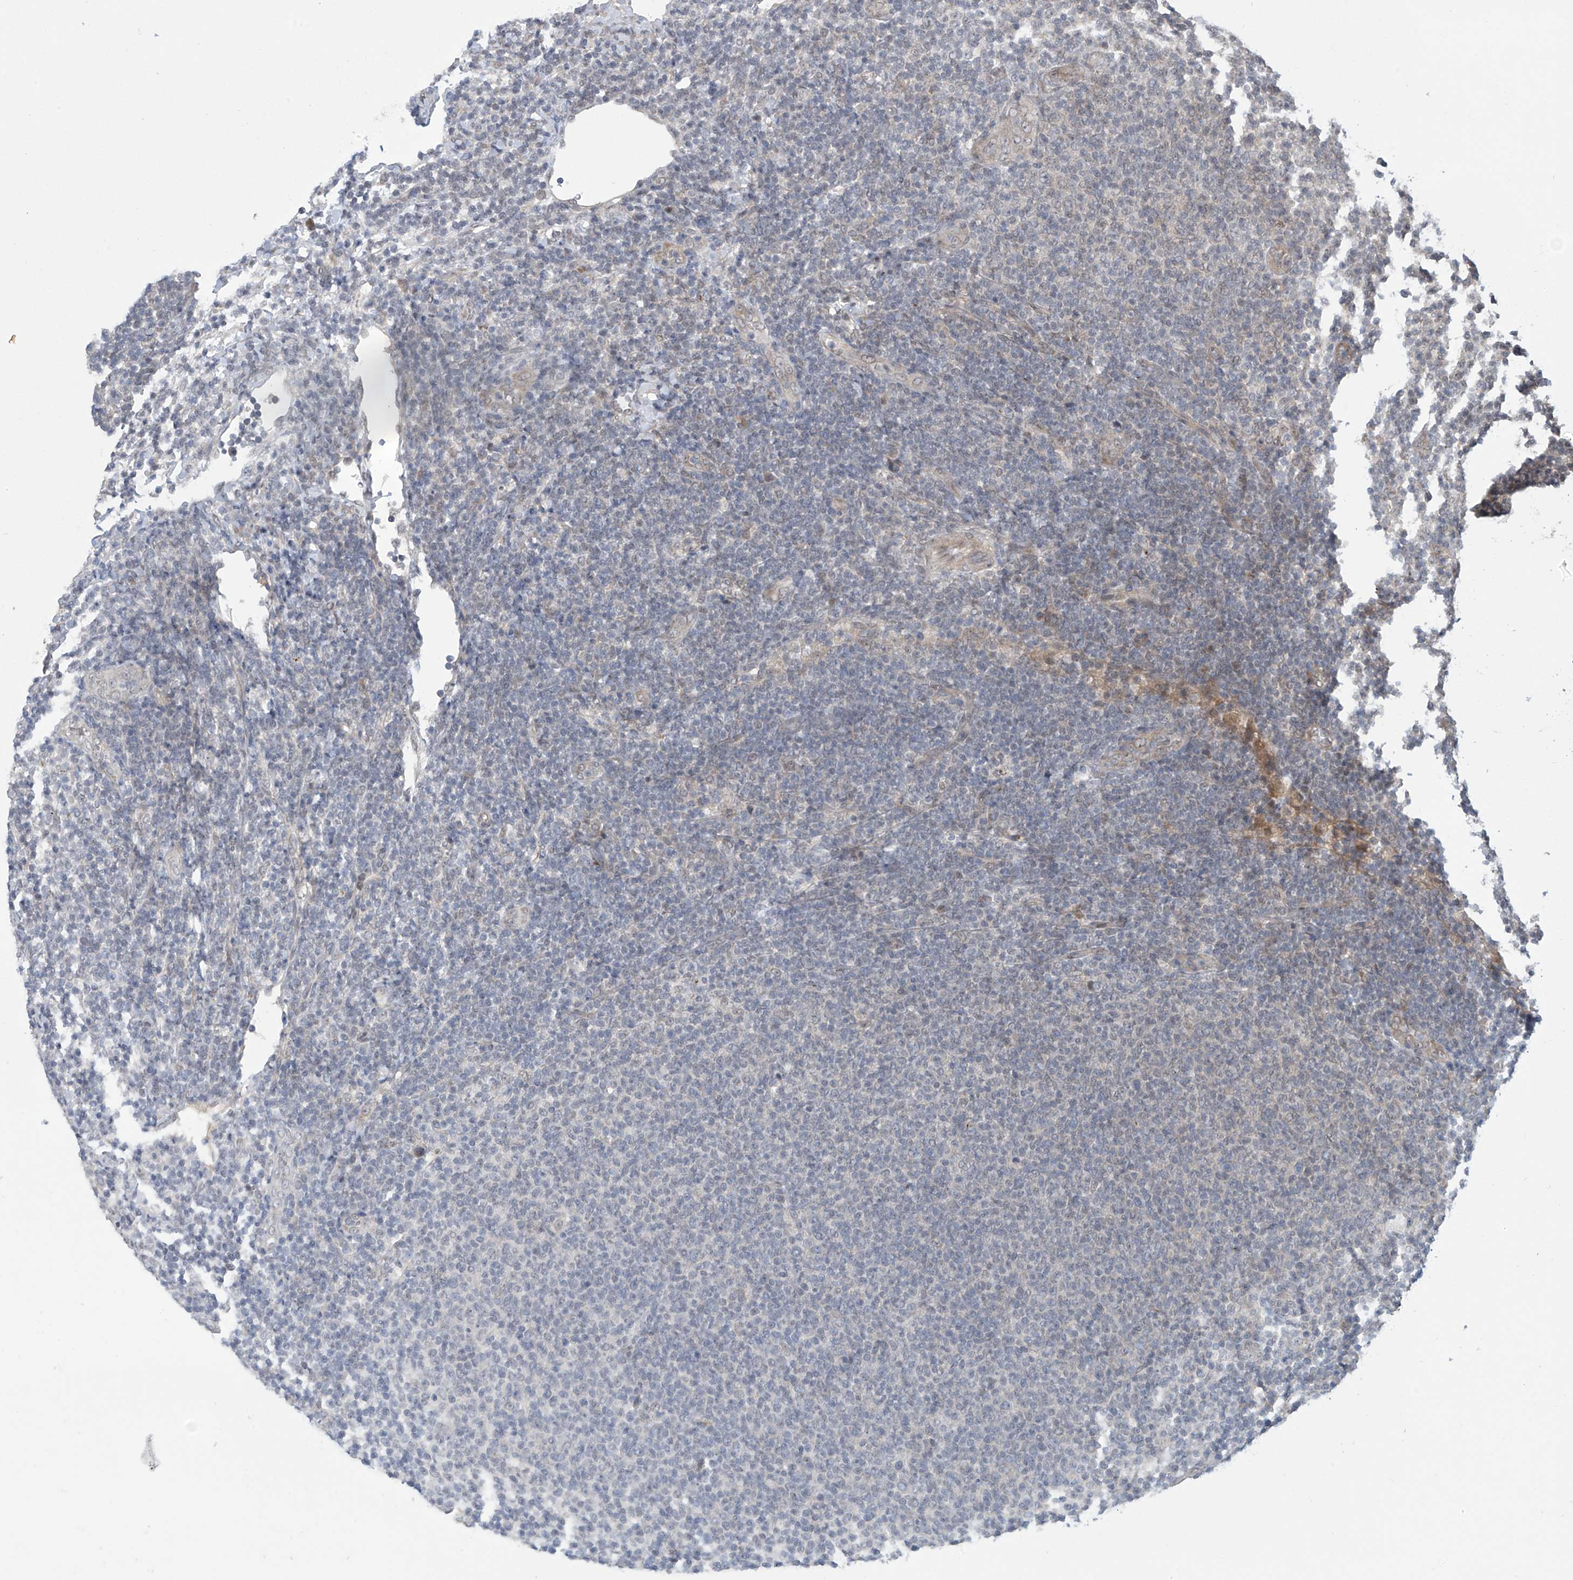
{"staining": {"intensity": "negative", "quantity": "none", "location": "none"}, "tissue": "lymphoma", "cell_type": "Tumor cells", "image_type": "cancer", "snomed": [{"axis": "morphology", "description": "Malignant lymphoma, non-Hodgkin's type, Low grade"}, {"axis": "topography", "description": "Lymph node"}], "caption": "Low-grade malignant lymphoma, non-Hodgkin's type was stained to show a protein in brown. There is no significant staining in tumor cells.", "gene": "ABHD13", "patient": {"sex": "male", "age": 66}}